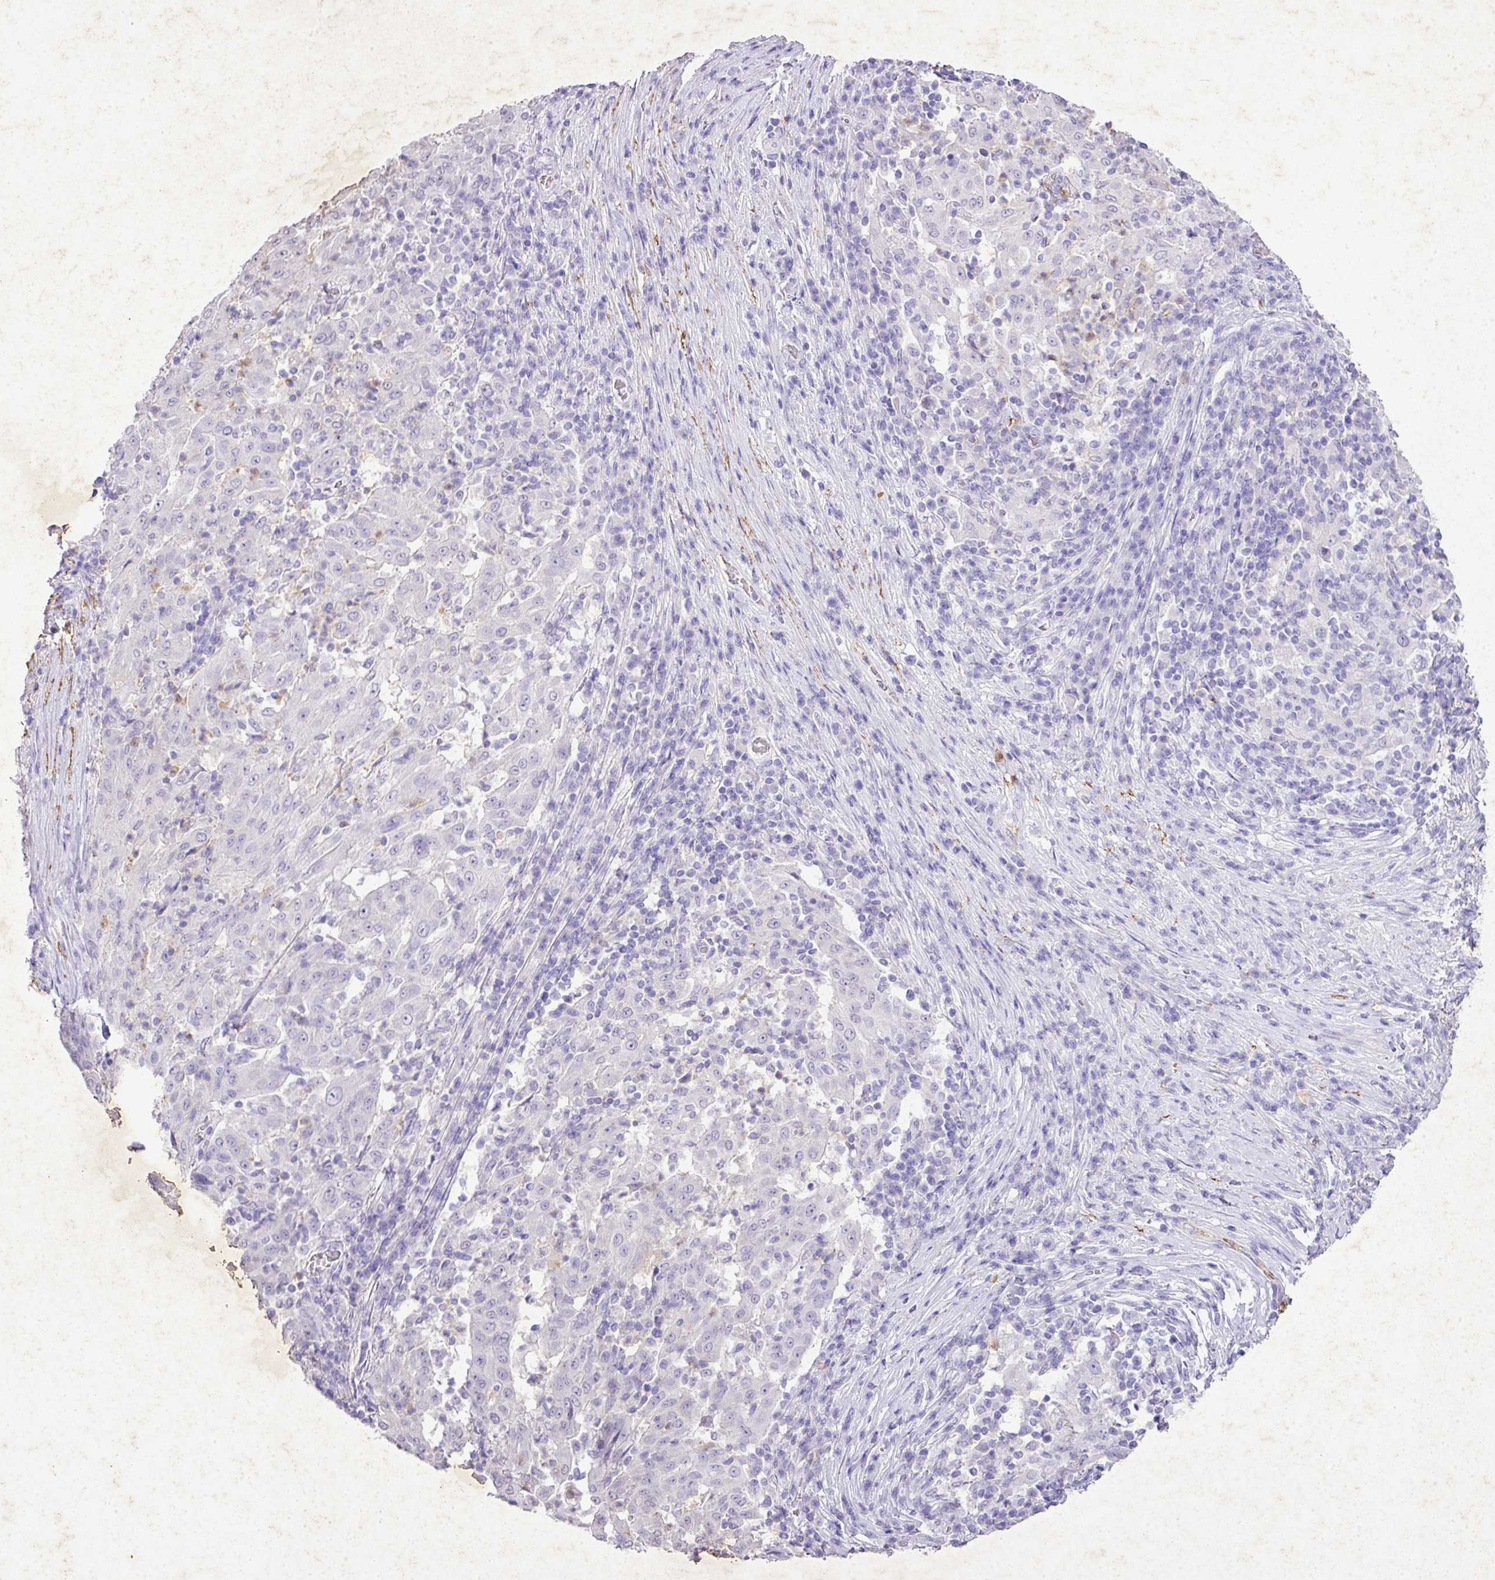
{"staining": {"intensity": "negative", "quantity": "none", "location": "none"}, "tissue": "pancreatic cancer", "cell_type": "Tumor cells", "image_type": "cancer", "snomed": [{"axis": "morphology", "description": "Adenocarcinoma, NOS"}, {"axis": "topography", "description": "Pancreas"}], "caption": "Immunohistochemical staining of pancreatic adenocarcinoma displays no significant positivity in tumor cells.", "gene": "KCNJ11", "patient": {"sex": "male", "age": 63}}